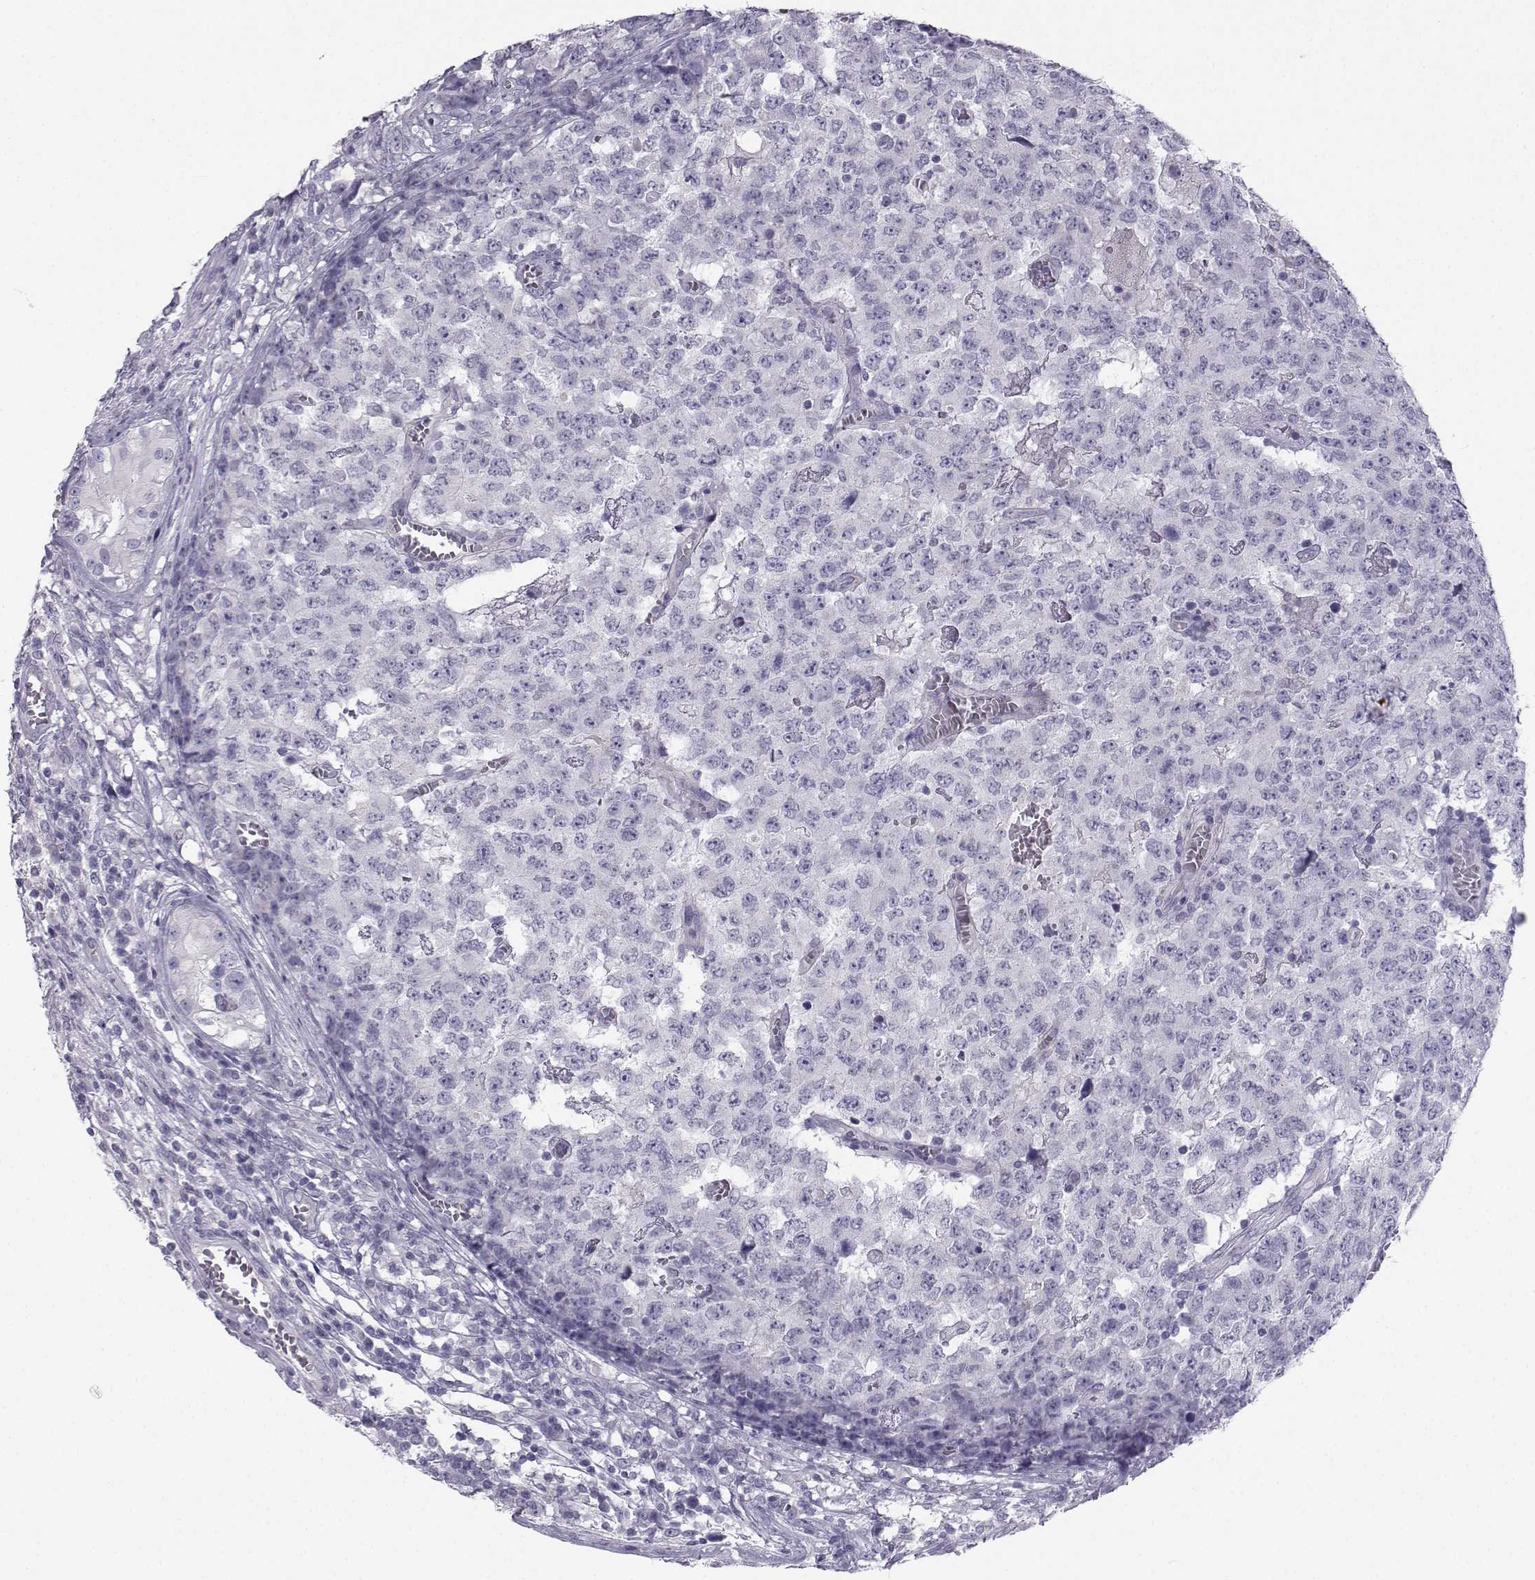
{"staining": {"intensity": "negative", "quantity": "none", "location": "none"}, "tissue": "testis cancer", "cell_type": "Tumor cells", "image_type": "cancer", "snomed": [{"axis": "morphology", "description": "Carcinoma, Embryonal, NOS"}, {"axis": "topography", "description": "Testis"}], "caption": "Testis embryonal carcinoma was stained to show a protein in brown. There is no significant staining in tumor cells. (DAB immunohistochemistry (IHC), high magnification).", "gene": "PCSK1N", "patient": {"sex": "male", "age": 23}}